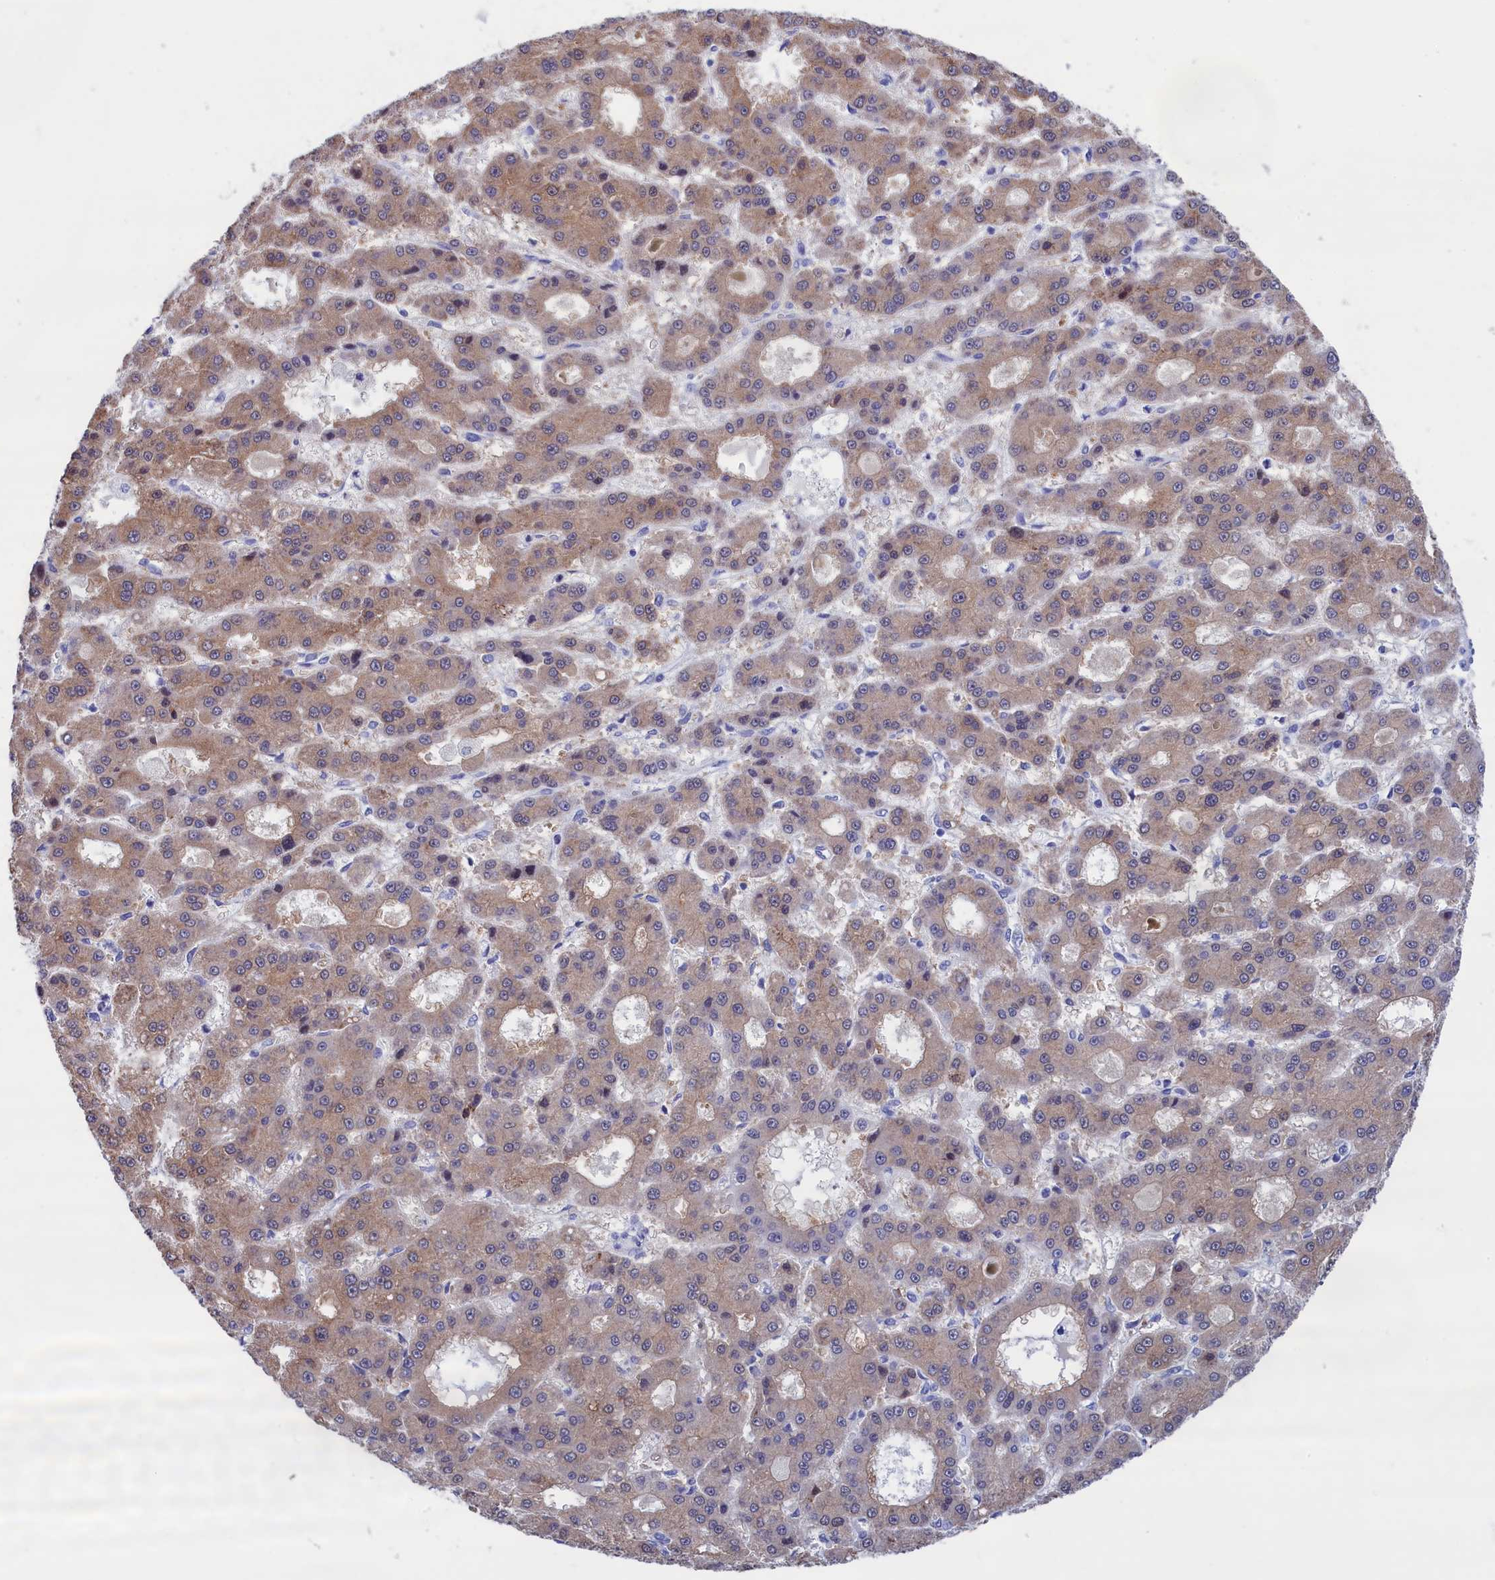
{"staining": {"intensity": "moderate", "quantity": ">75%", "location": "cytoplasmic/membranous"}, "tissue": "liver cancer", "cell_type": "Tumor cells", "image_type": "cancer", "snomed": [{"axis": "morphology", "description": "Carcinoma, Hepatocellular, NOS"}, {"axis": "topography", "description": "Liver"}], "caption": "Liver hepatocellular carcinoma stained with a brown dye reveals moderate cytoplasmic/membranous positive expression in about >75% of tumor cells.", "gene": "VPS35L", "patient": {"sex": "male", "age": 70}}